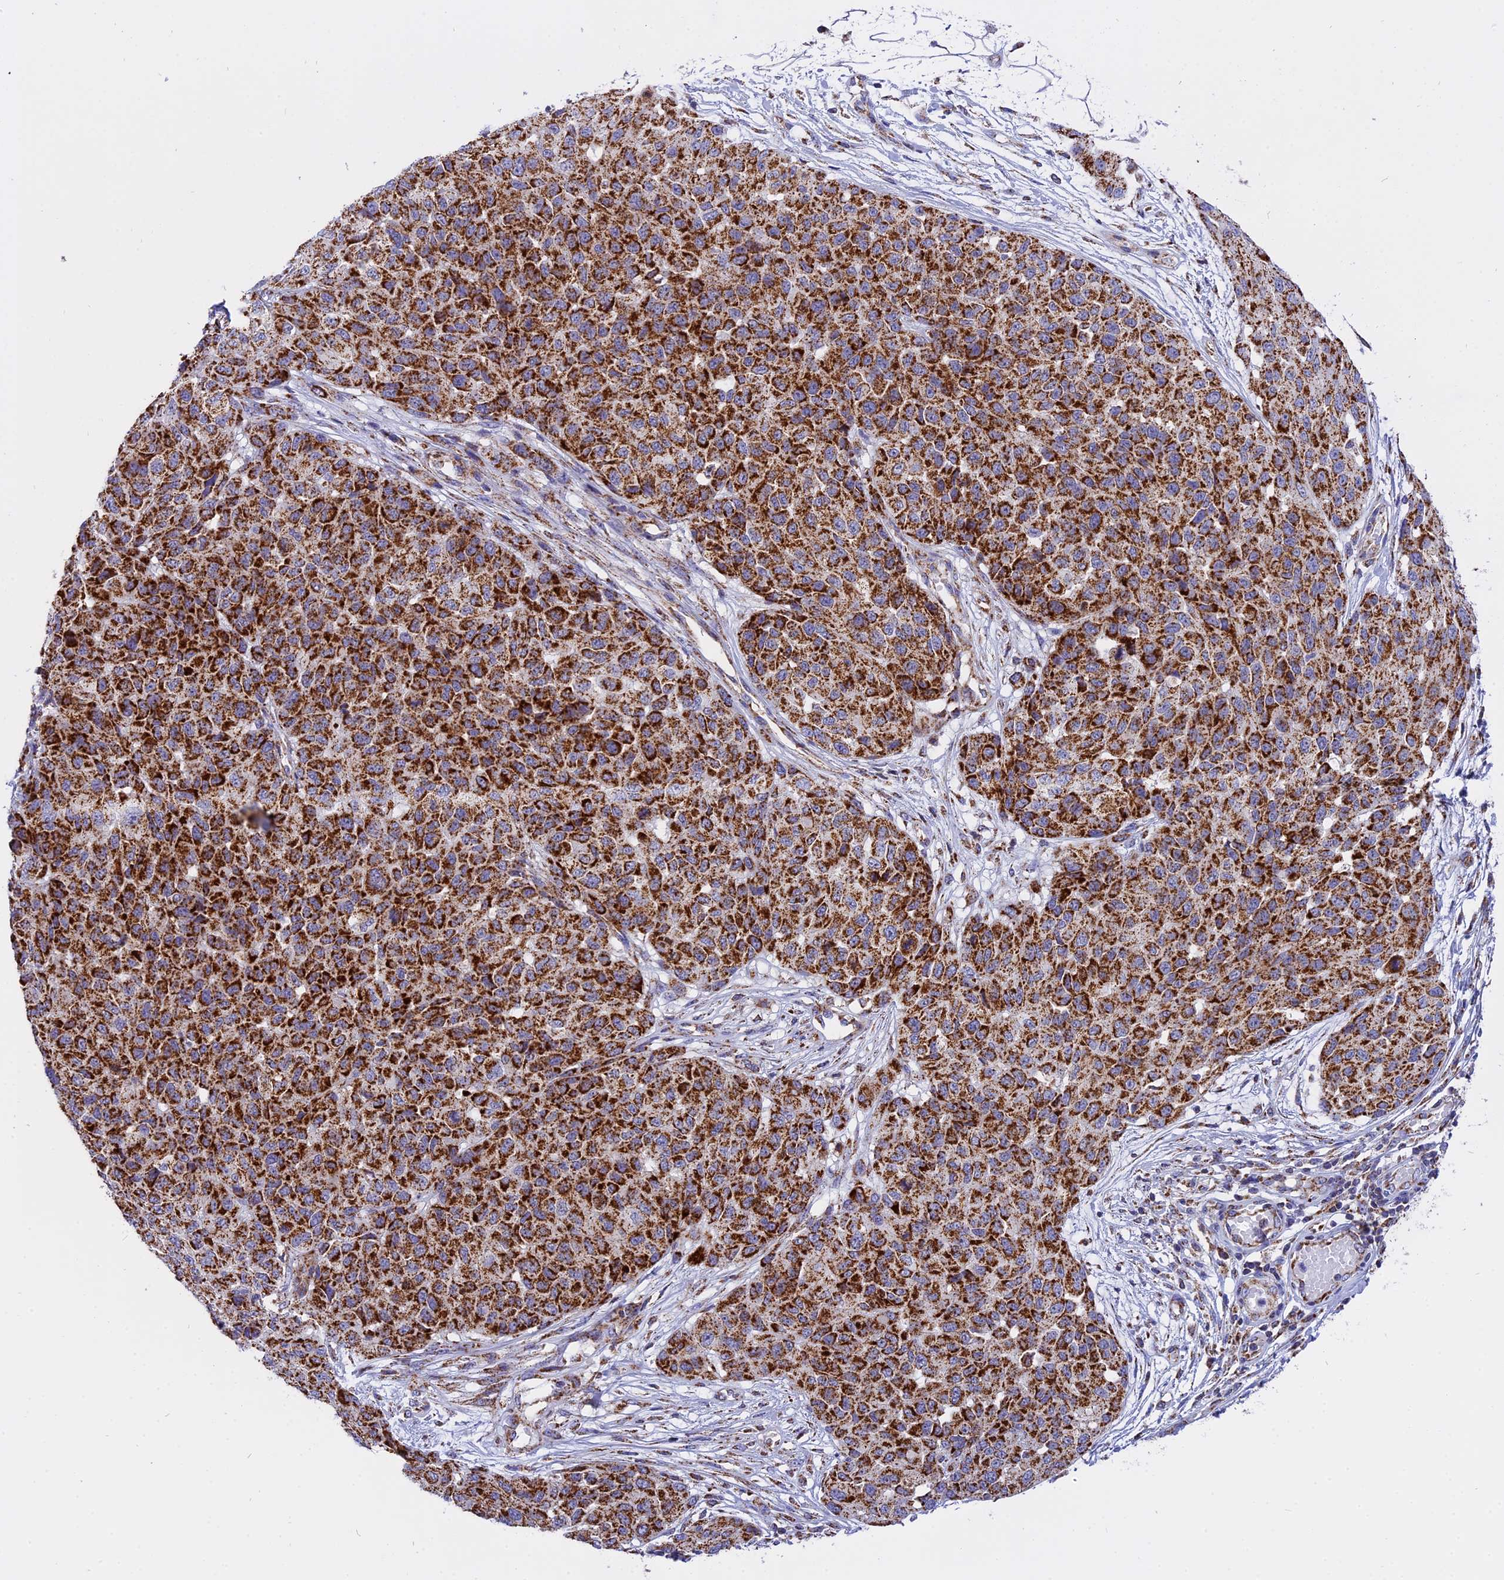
{"staining": {"intensity": "strong", "quantity": ">75%", "location": "cytoplasmic/membranous"}, "tissue": "melanoma", "cell_type": "Tumor cells", "image_type": "cancer", "snomed": [{"axis": "morphology", "description": "Normal tissue, NOS"}, {"axis": "morphology", "description": "Malignant melanoma, NOS"}, {"axis": "topography", "description": "Skin"}], "caption": "An immunohistochemistry (IHC) histopathology image of neoplastic tissue is shown. Protein staining in brown shows strong cytoplasmic/membranous positivity in malignant melanoma within tumor cells.", "gene": "MRPS34", "patient": {"sex": "male", "age": 62}}